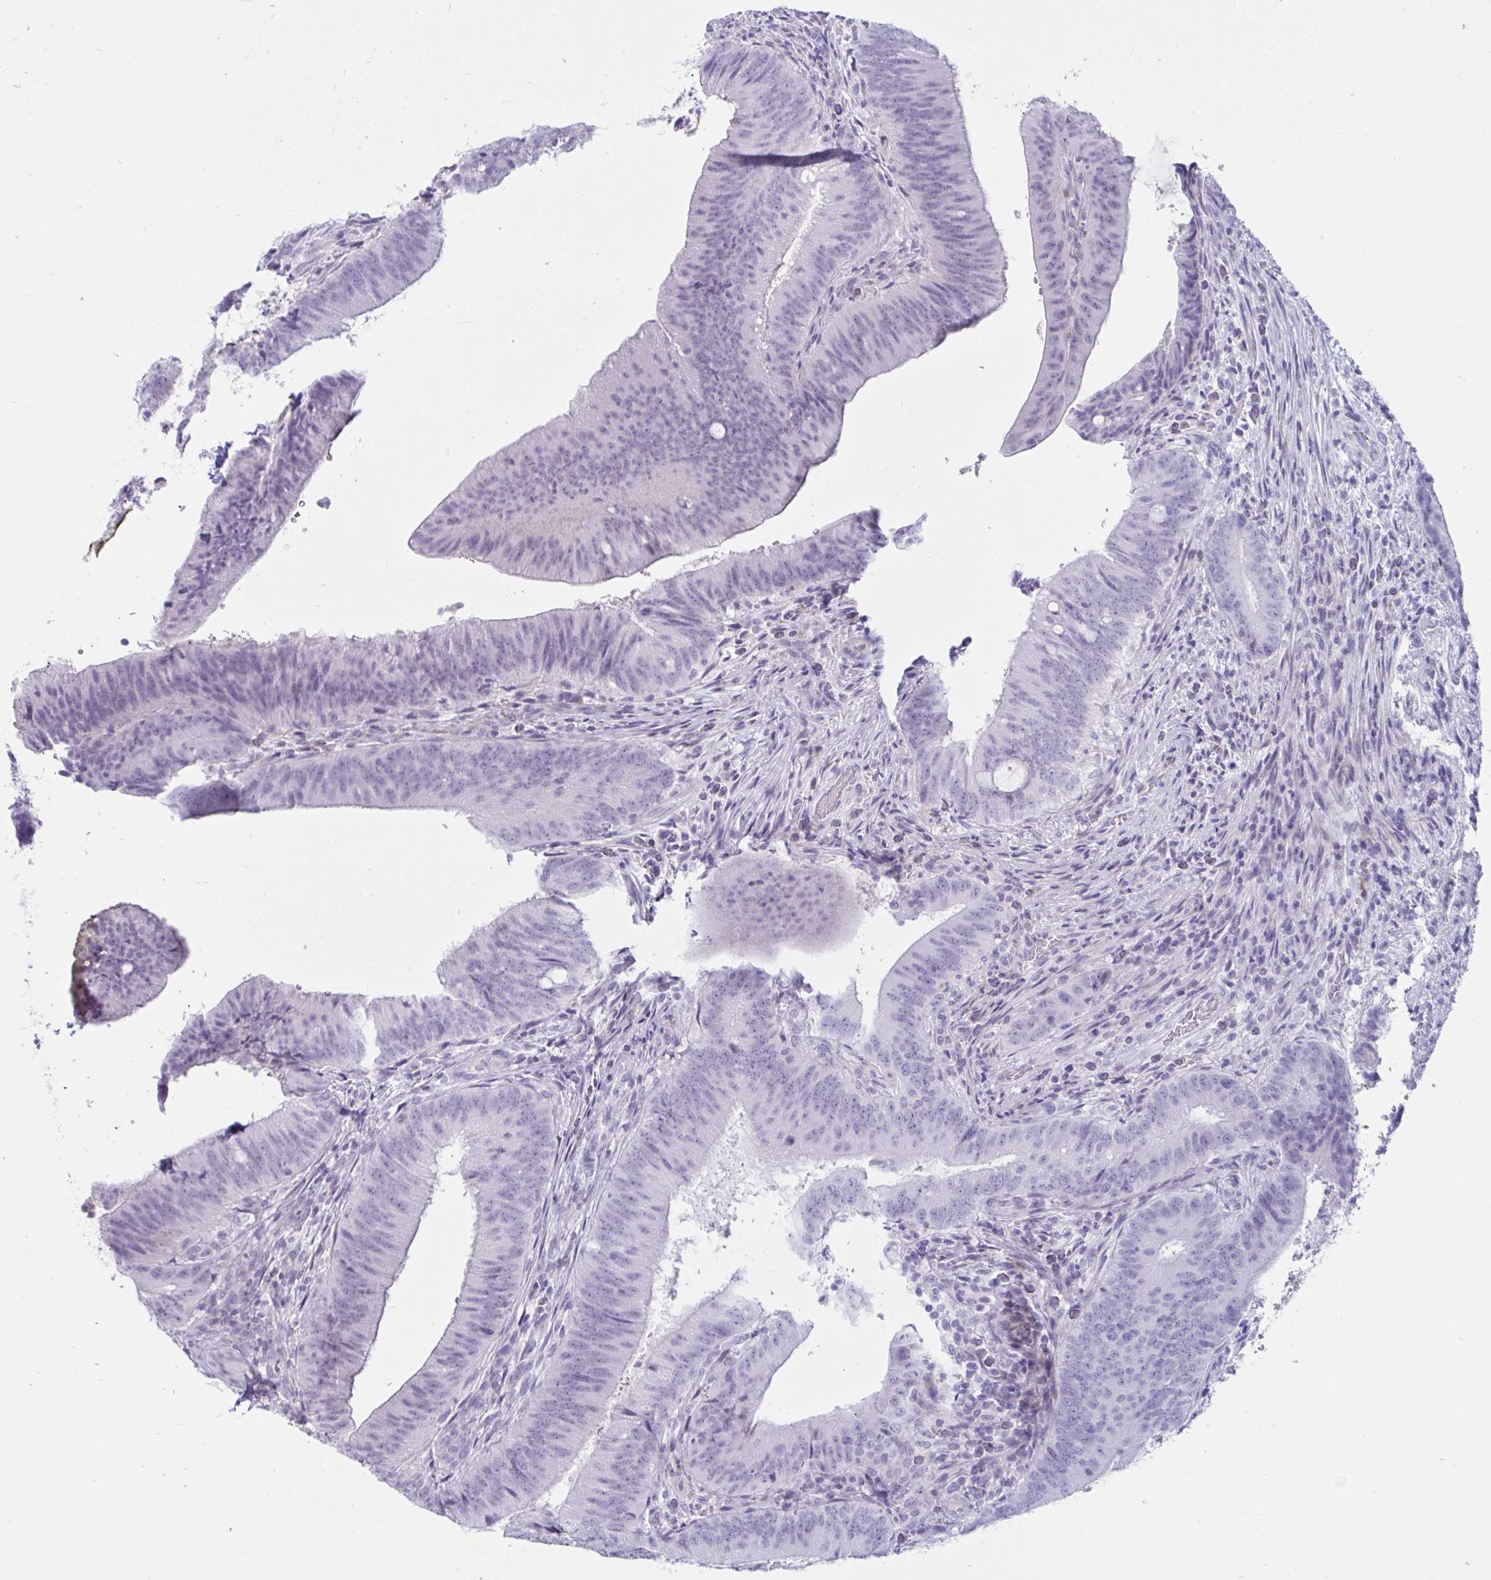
{"staining": {"intensity": "negative", "quantity": "none", "location": "none"}, "tissue": "colorectal cancer", "cell_type": "Tumor cells", "image_type": "cancer", "snomed": [{"axis": "morphology", "description": "Adenocarcinoma, NOS"}, {"axis": "topography", "description": "Colon"}], "caption": "High magnification brightfield microscopy of colorectal cancer stained with DAB (3,3'-diaminobenzidine) (brown) and counterstained with hematoxylin (blue): tumor cells show no significant positivity.", "gene": "BEST1", "patient": {"sex": "female", "age": 43}}